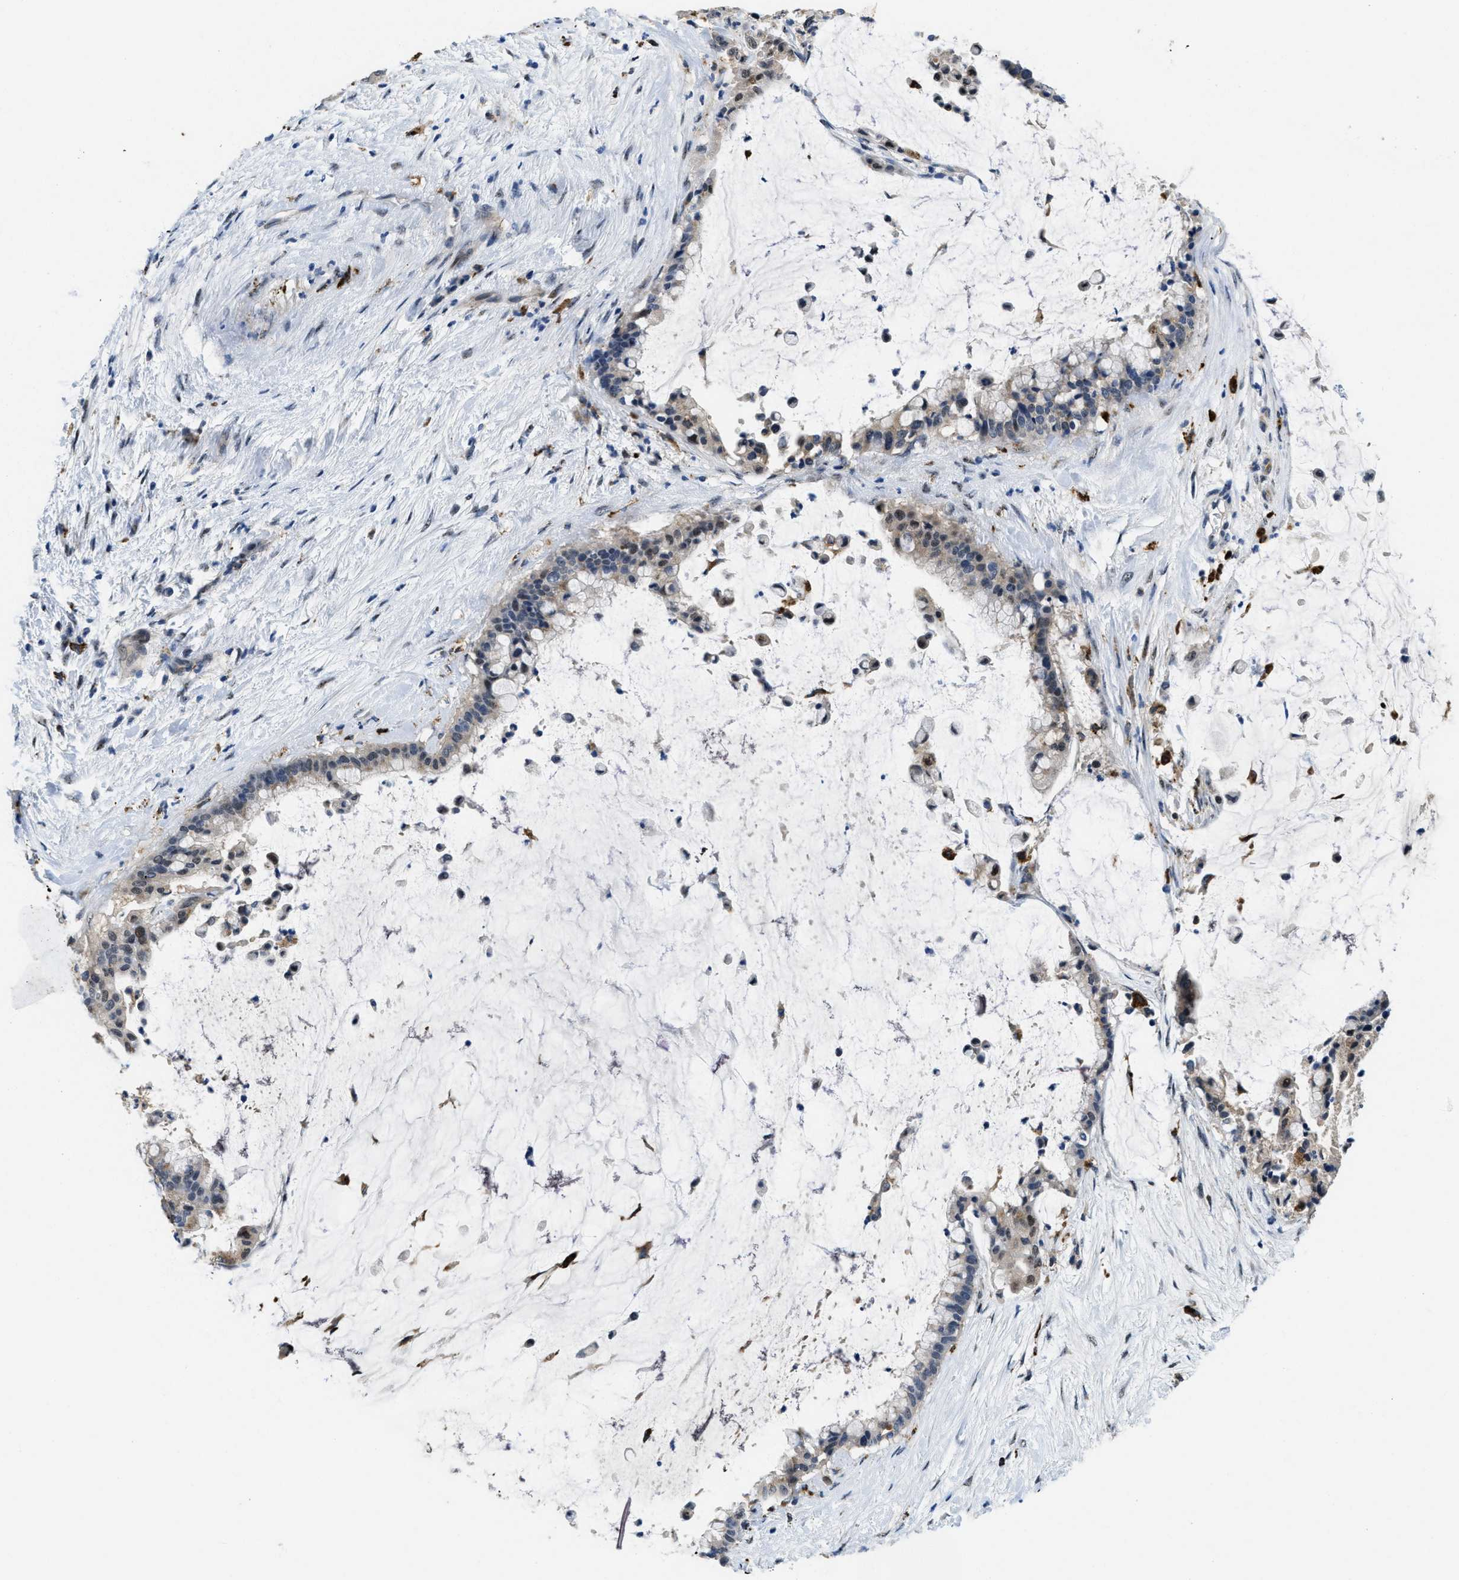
{"staining": {"intensity": "weak", "quantity": "25%-75%", "location": "cytoplasmic/membranous"}, "tissue": "pancreatic cancer", "cell_type": "Tumor cells", "image_type": "cancer", "snomed": [{"axis": "morphology", "description": "Adenocarcinoma, NOS"}, {"axis": "topography", "description": "Pancreas"}], "caption": "A brown stain highlights weak cytoplasmic/membranous staining of a protein in pancreatic adenocarcinoma tumor cells.", "gene": "BMPR2", "patient": {"sex": "male", "age": 41}}